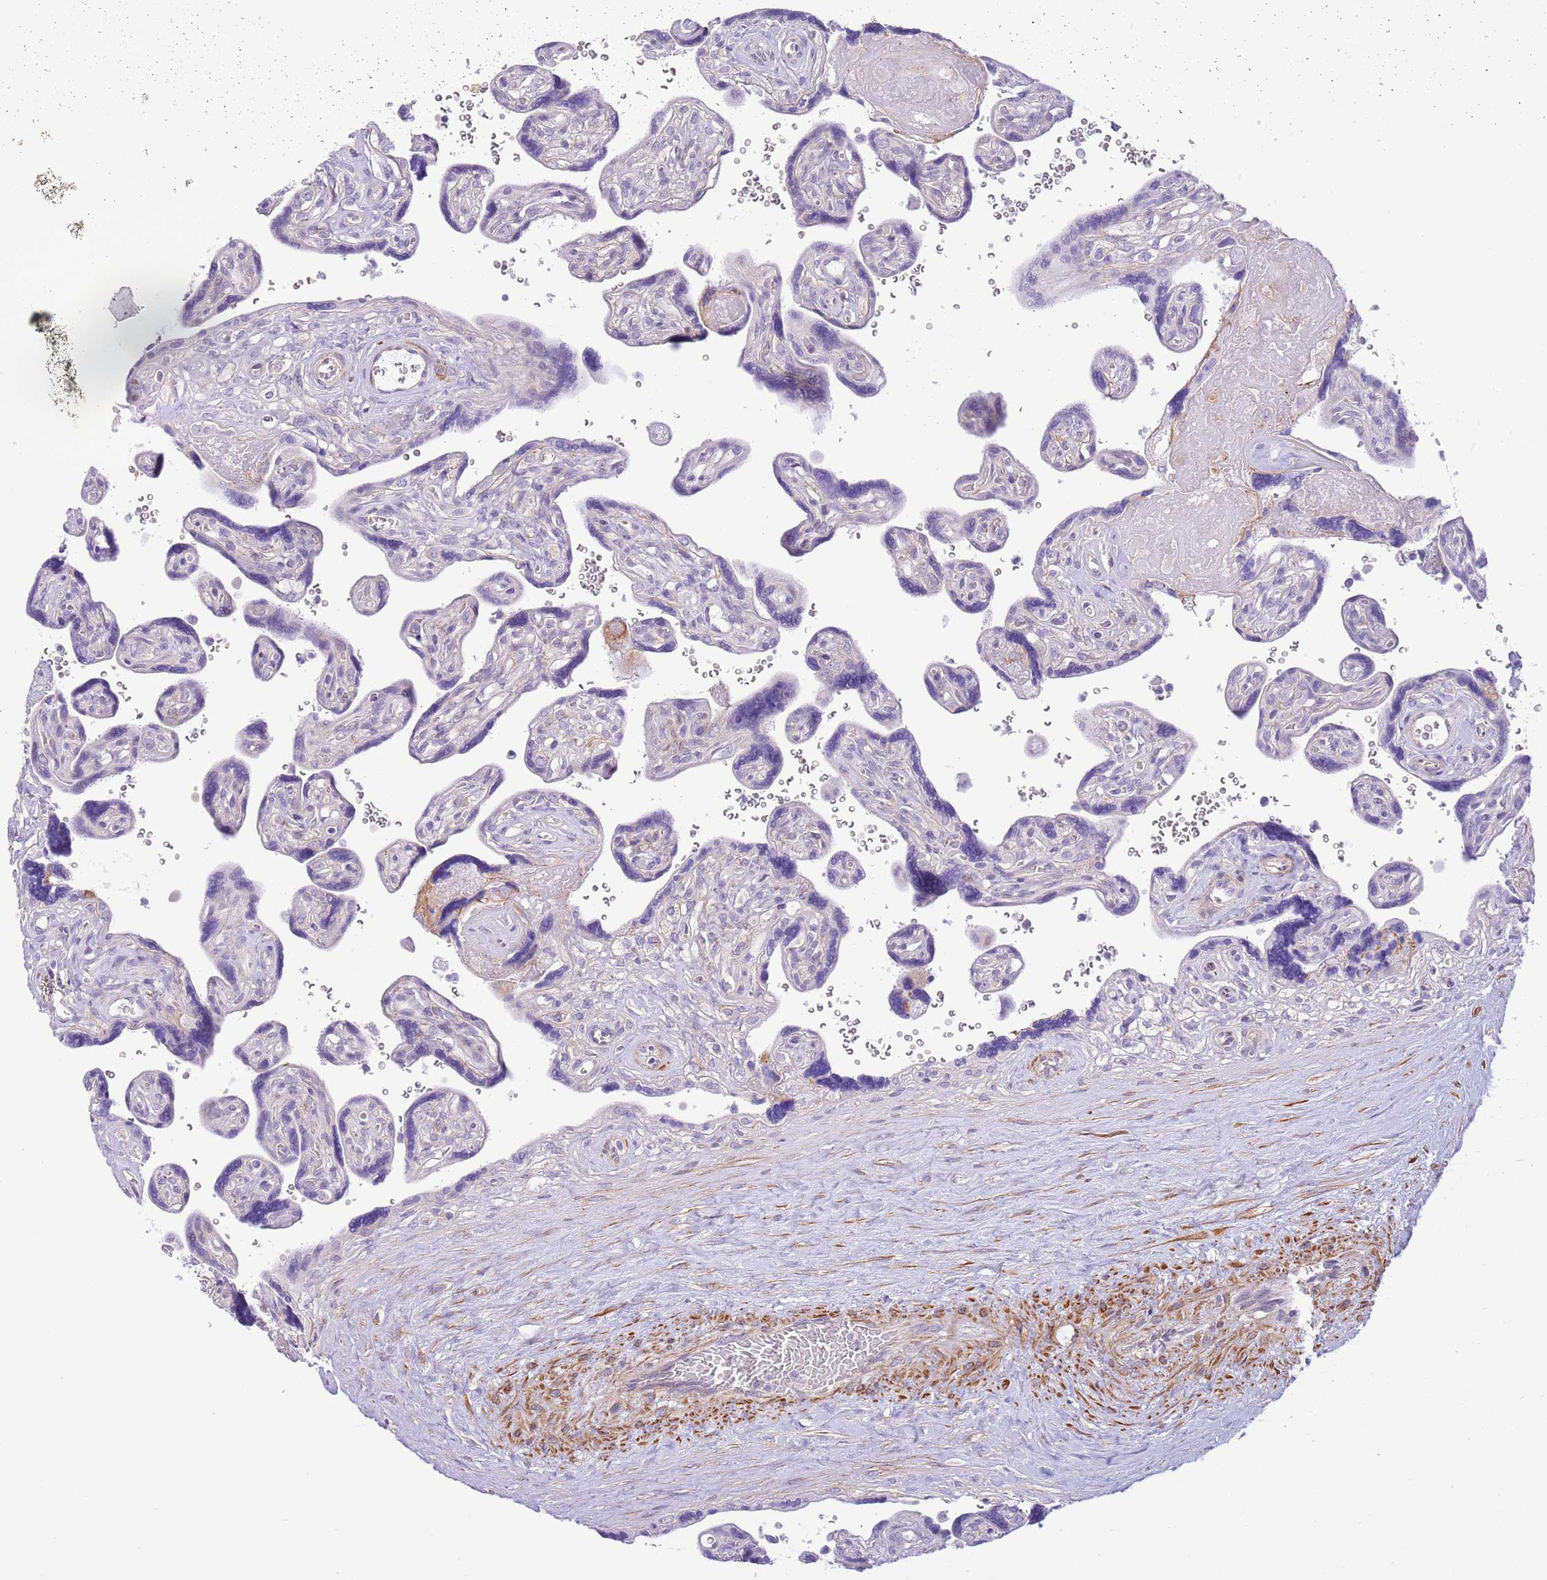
{"staining": {"intensity": "negative", "quantity": "none", "location": "none"}, "tissue": "placenta", "cell_type": "Trophoblastic cells", "image_type": "normal", "snomed": [{"axis": "morphology", "description": "Normal tissue, NOS"}, {"axis": "topography", "description": "Placenta"}], "caption": "A photomicrograph of human placenta is negative for staining in trophoblastic cells. Brightfield microscopy of IHC stained with DAB (brown) and hematoxylin (blue), captured at high magnification.", "gene": "ZC4H2", "patient": {"sex": "female", "age": 39}}